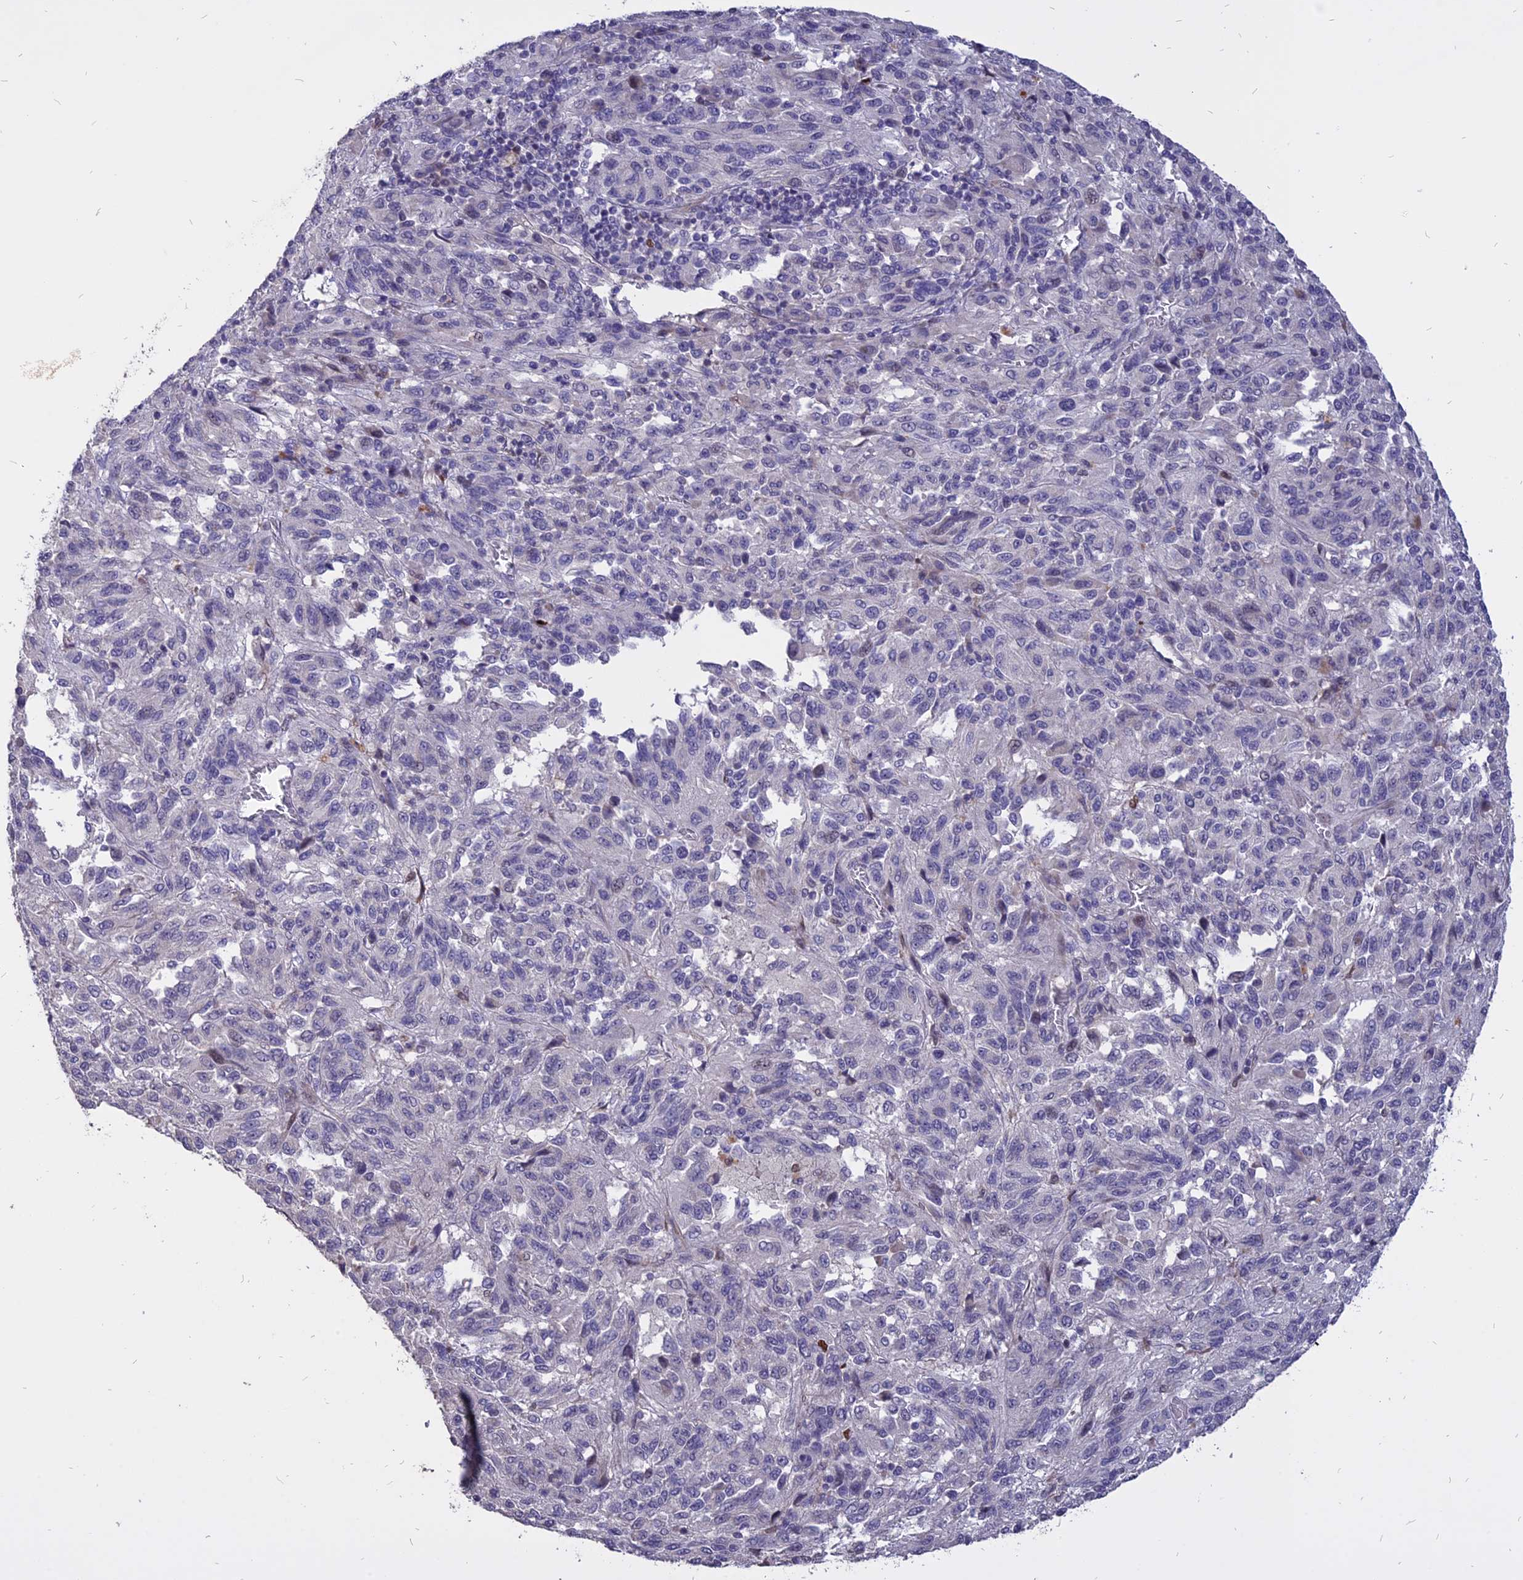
{"staining": {"intensity": "negative", "quantity": "none", "location": "none"}, "tissue": "melanoma", "cell_type": "Tumor cells", "image_type": "cancer", "snomed": [{"axis": "morphology", "description": "Malignant melanoma, Metastatic site"}, {"axis": "topography", "description": "Lung"}], "caption": "Tumor cells show no significant protein positivity in malignant melanoma (metastatic site).", "gene": "TMEM263", "patient": {"sex": "male", "age": 64}}